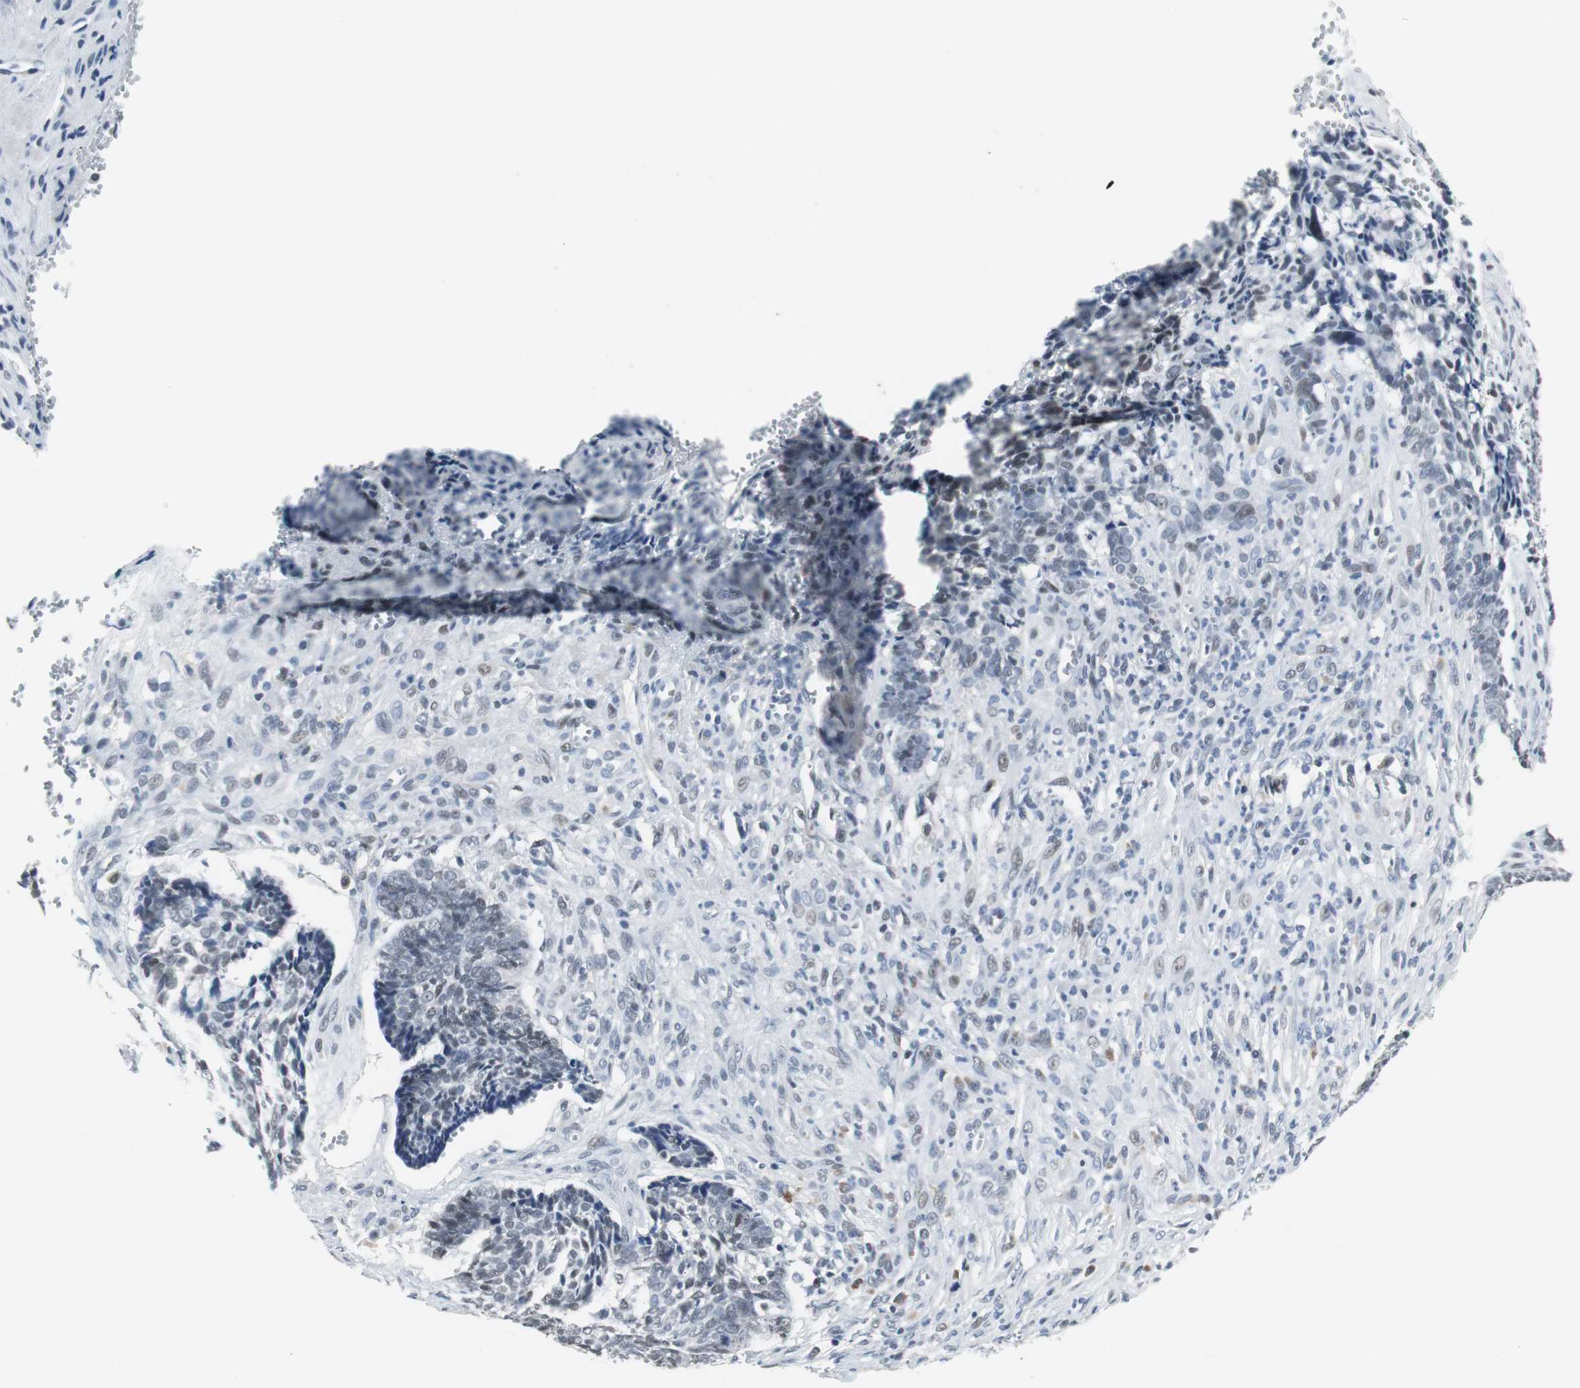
{"staining": {"intensity": "weak", "quantity": "<25%", "location": "nuclear"}, "tissue": "skin cancer", "cell_type": "Tumor cells", "image_type": "cancer", "snomed": [{"axis": "morphology", "description": "Basal cell carcinoma"}, {"axis": "topography", "description": "Skin"}], "caption": "Image shows no significant protein positivity in tumor cells of basal cell carcinoma (skin).", "gene": "ELK1", "patient": {"sex": "male", "age": 84}}